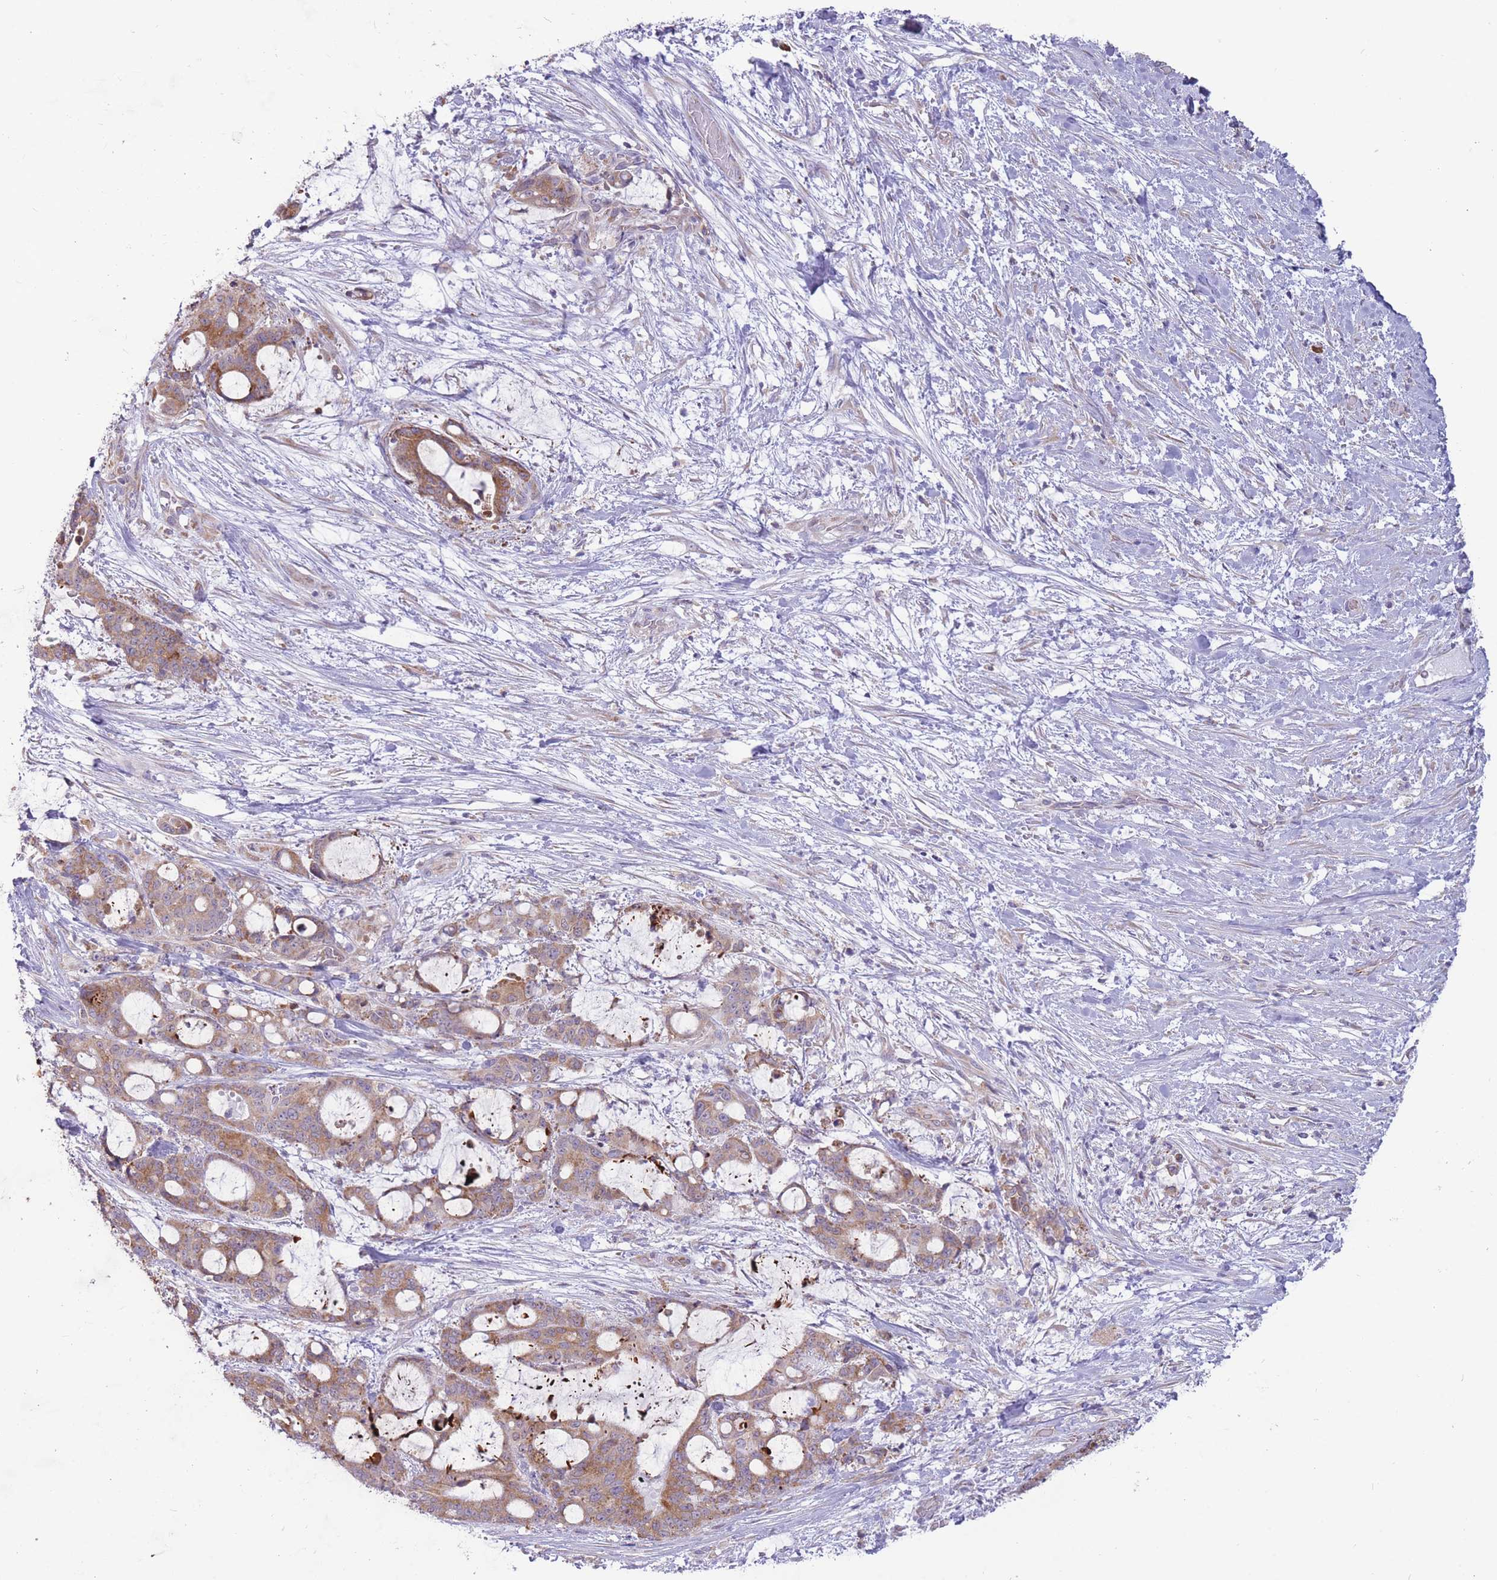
{"staining": {"intensity": "moderate", "quantity": ">75%", "location": "cytoplasmic/membranous"}, "tissue": "liver cancer", "cell_type": "Tumor cells", "image_type": "cancer", "snomed": [{"axis": "morphology", "description": "Normal tissue, NOS"}, {"axis": "morphology", "description": "Cholangiocarcinoma"}, {"axis": "topography", "description": "Liver"}, {"axis": "topography", "description": "Peripheral nerve tissue"}], "caption": "Liver cancer stained for a protein (brown) displays moderate cytoplasmic/membranous positive staining in about >75% of tumor cells.", "gene": "TRAPPC5", "patient": {"sex": "female", "age": 73}}